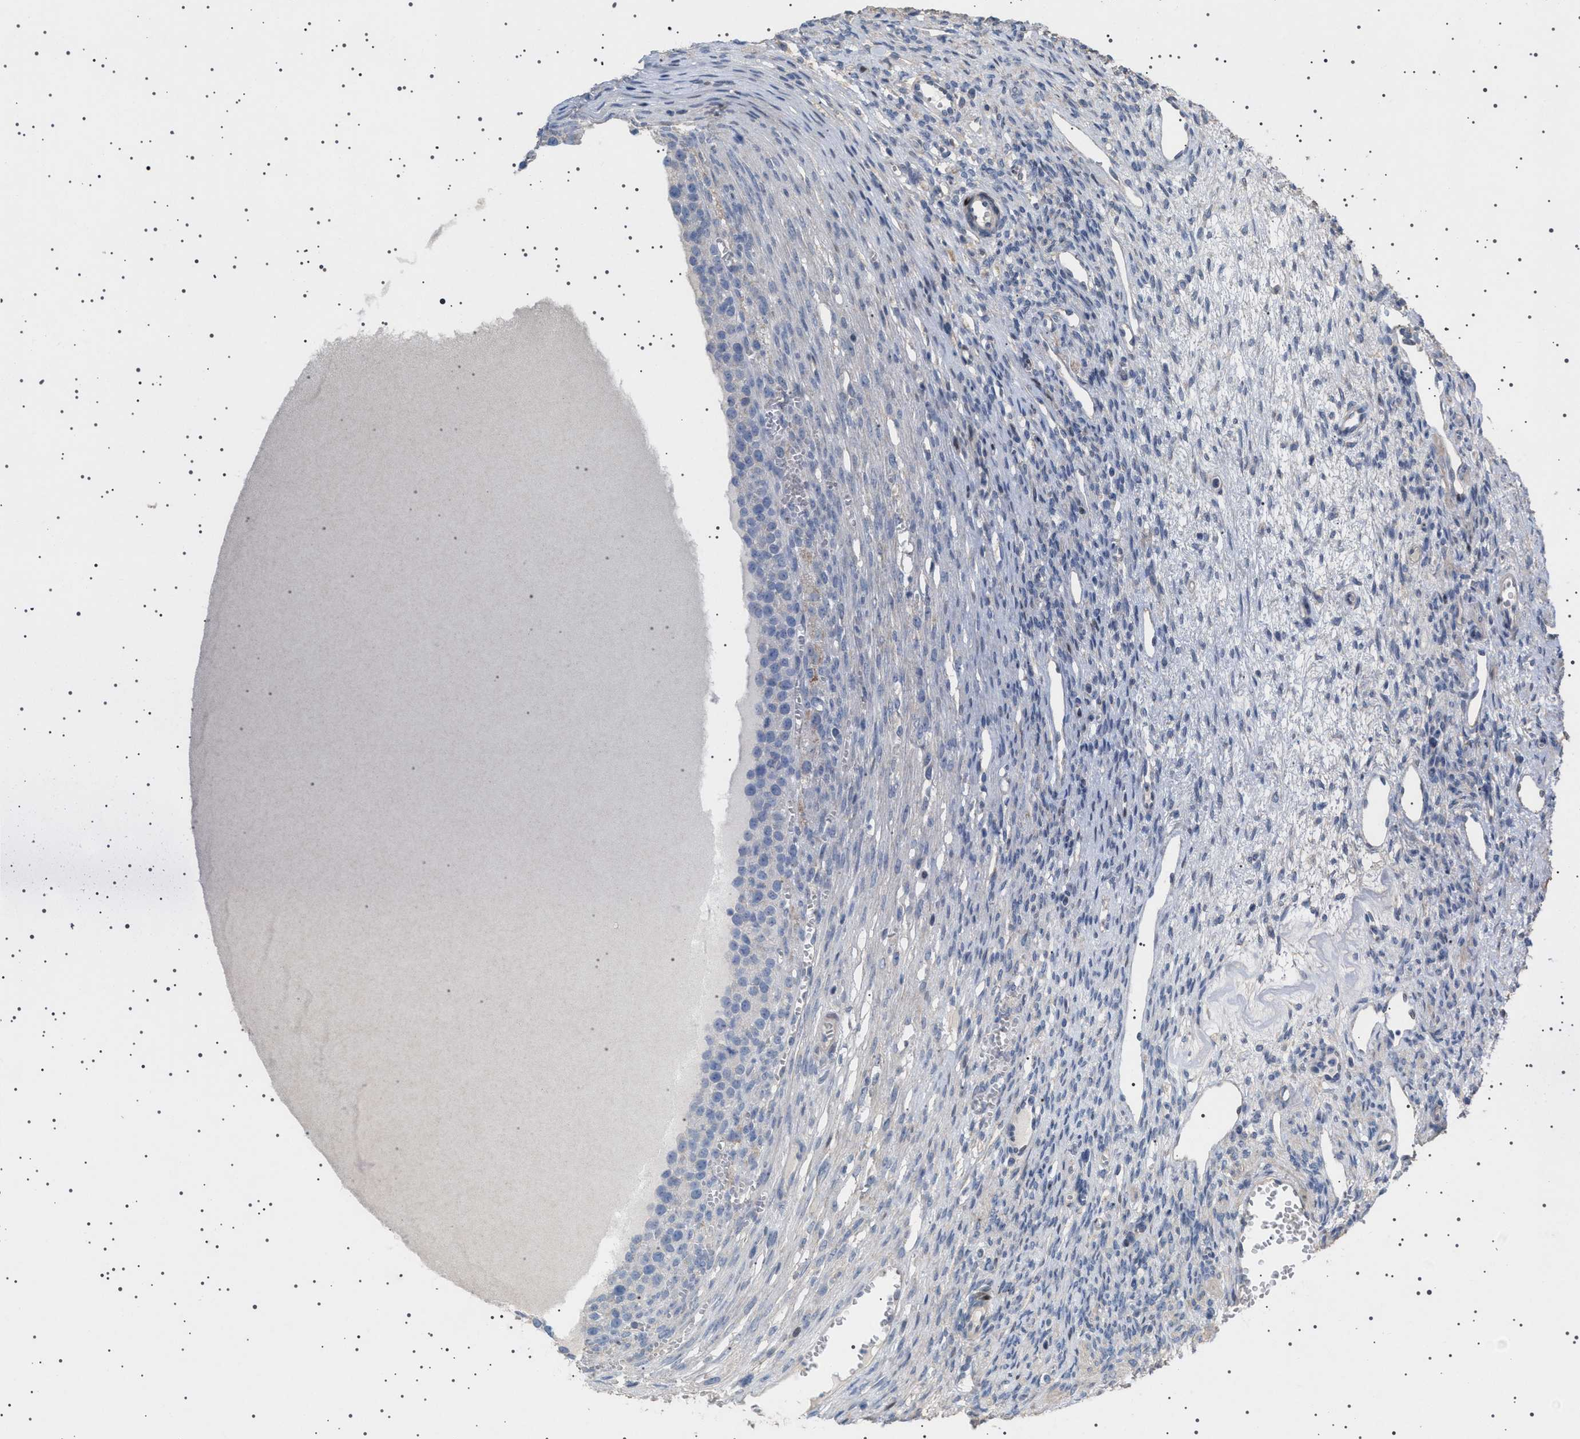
{"staining": {"intensity": "negative", "quantity": "none", "location": "none"}, "tissue": "ovary", "cell_type": "Follicle cells", "image_type": "normal", "snomed": [{"axis": "morphology", "description": "Normal tissue, NOS"}, {"axis": "topography", "description": "Ovary"}], "caption": "Immunohistochemistry image of benign human ovary stained for a protein (brown), which displays no expression in follicle cells. (Stains: DAB IHC with hematoxylin counter stain, Microscopy: brightfield microscopy at high magnification).", "gene": "HTR1A", "patient": {"sex": "female", "age": 33}}